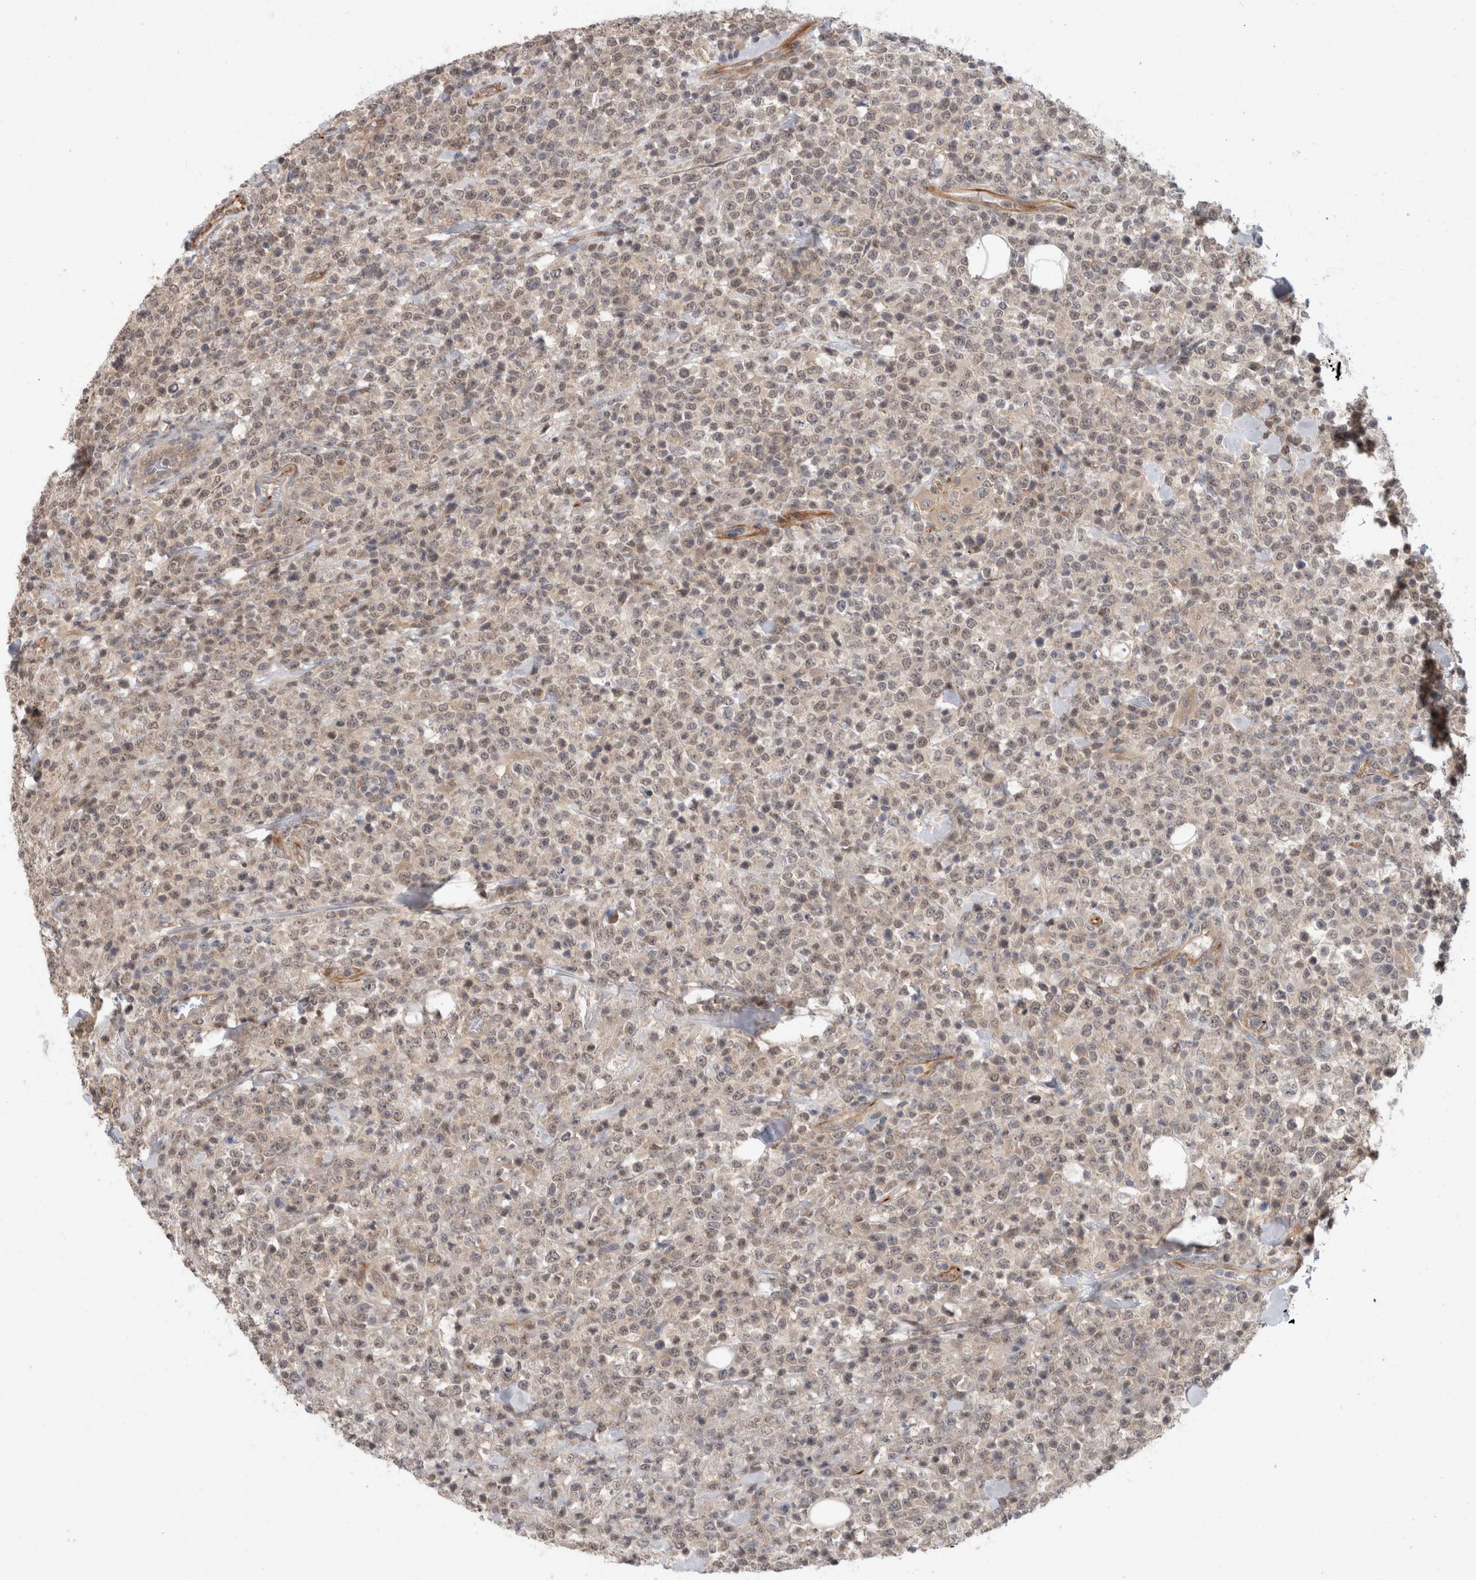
{"staining": {"intensity": "negative", "quantity": "none", "location": "none"}, "tissue": "lymphoma", "cell_type": "Tumor cells", "image_type": "cancer", "snomed": [{"axis": "morphology", "description": "Malignant lymphoma, non-Hodgkin's type, High grade"}, {"axis": "topography", "description": "Colon"}], "caption": "Immunohistochemistry (IHC) of malignant lymphoma, non-Hodgkin's type (high-grade) exhibits no staining in tumor cells.", "gene": "CRISPLD1", "patient": {"sex": "female", "age": 53}}